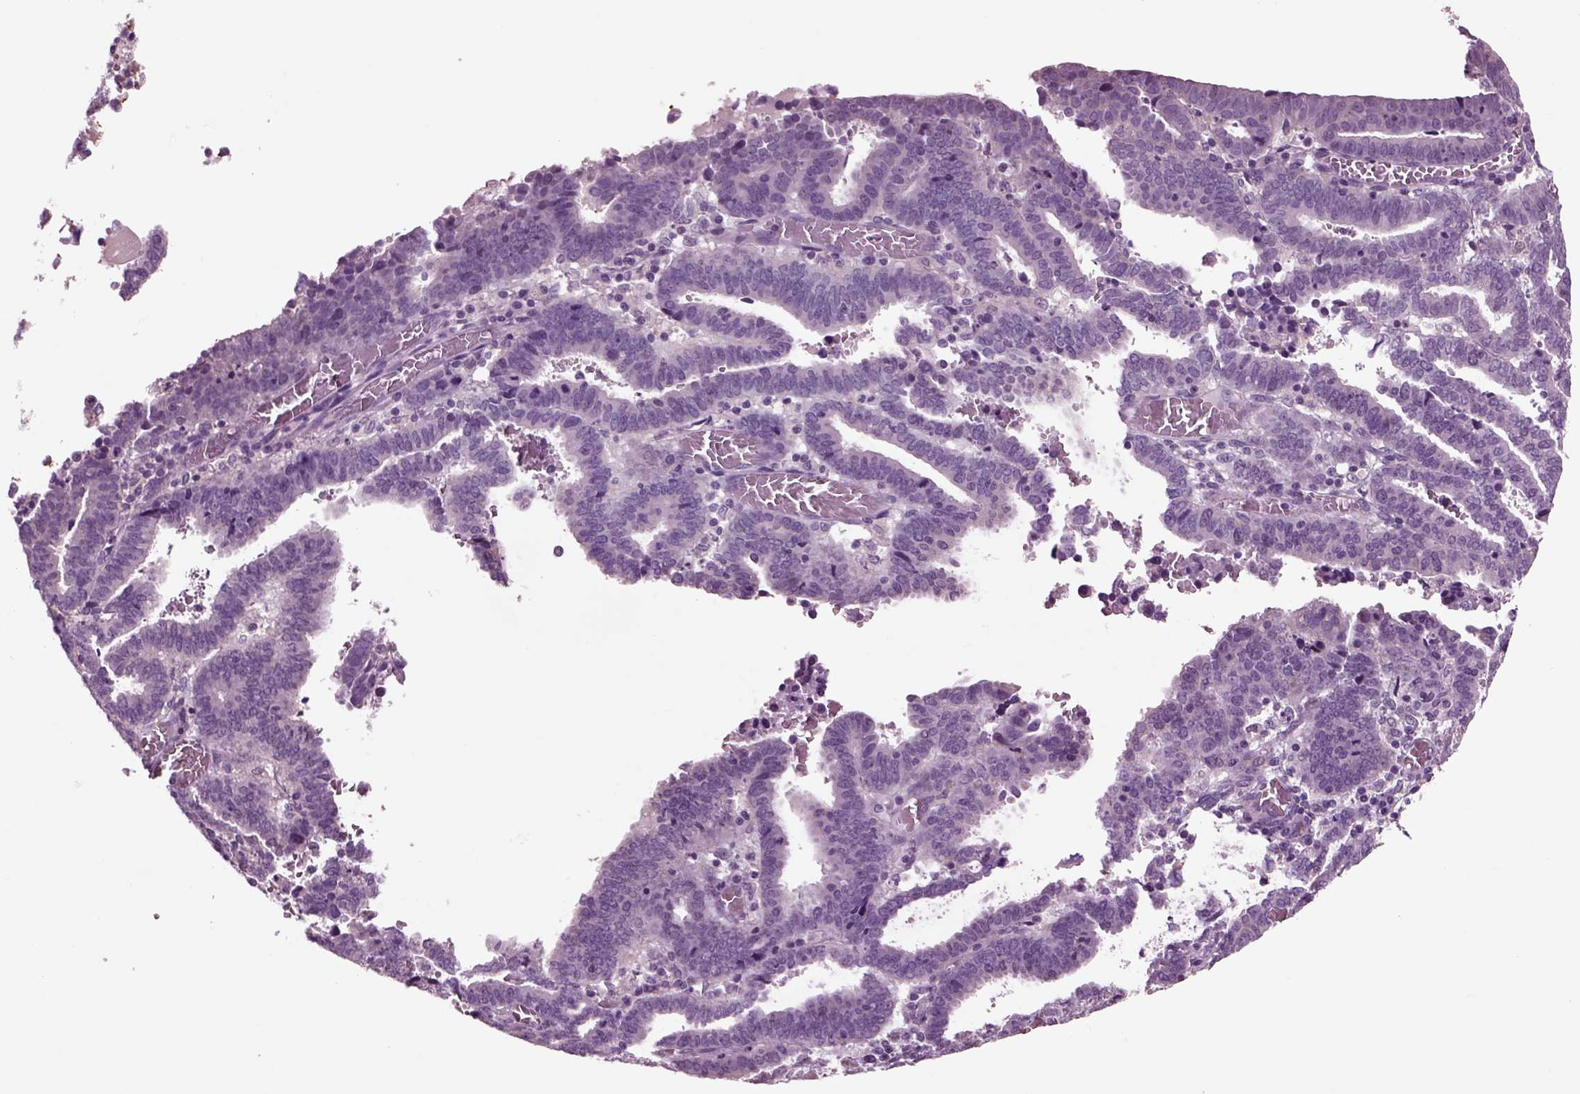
{"staining": {"intensity": "negative", "quantity": "none", "location": "none"}, "tissue": "endometrial cancer", "cell_type": "Tumor cells", "image_type": "cancer", "snomed": [{"axis": "morphology", "description": "Adenocarcinoma, NOS"}, {"axis": "topography", "description": "Uterus"}], "caption": "Protein analysis of endometrial adenocarcinoma displays no significant positivity in tumor cells.", "gene": "CHGB", "patient": {"sex": "female", "age": 83}}